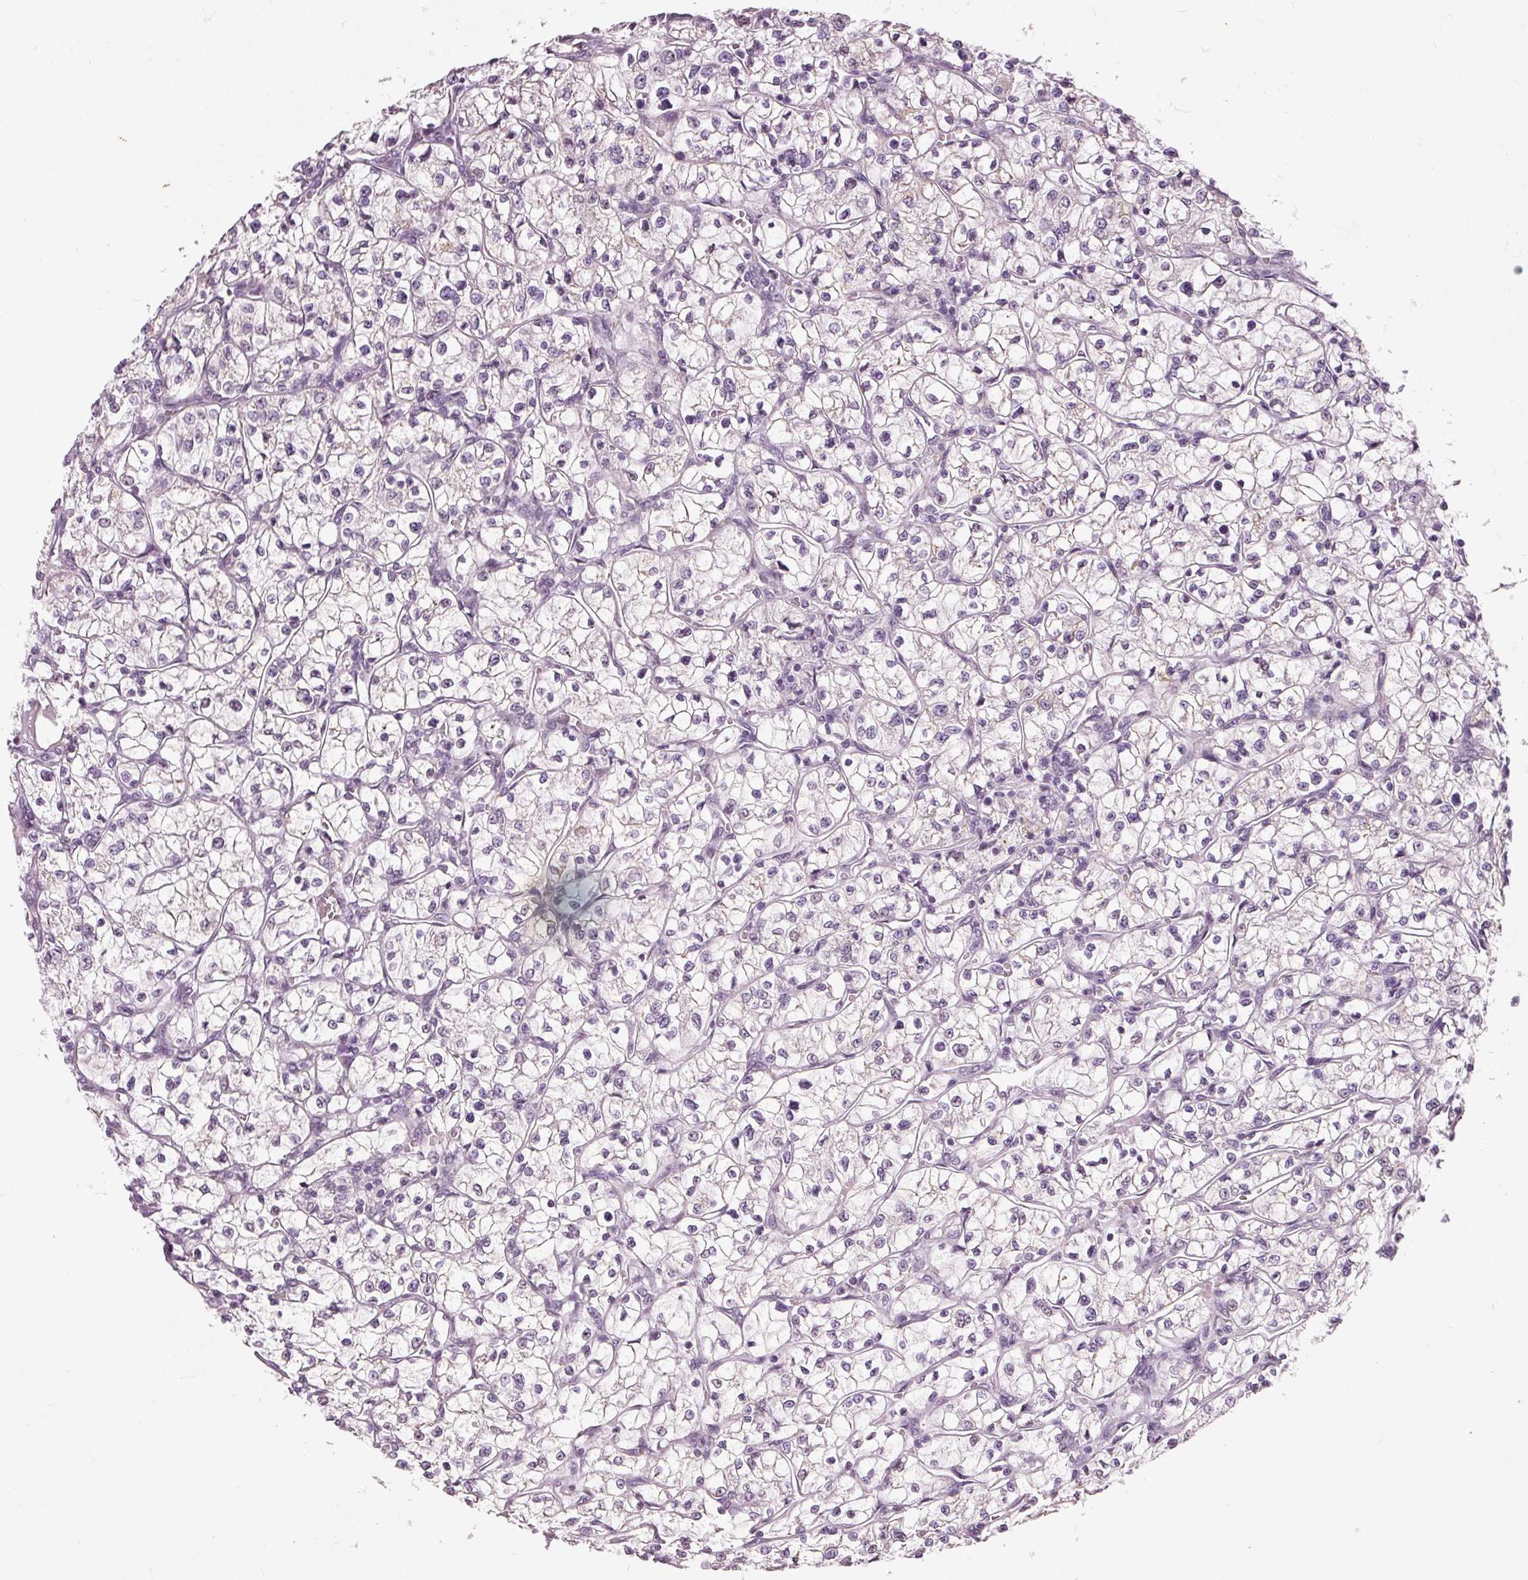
{"staining": {"intensity": "negative", "quantity": "none", "location": "none"}, "tissue": "renal cancer", "cell_type": "Tumor cells", "image_type": "cancer", "snomed": [{"axis": "morphology", "description": "Adenocarcinoma, NOS"}, {"axis": "topography", "description": "Kidney"}], "caption": "IHC photomicrograph of neoplastic tissue: human renal cancer stained with DAB reveals no significant protein staining in tumor cells. Brightfield microscopy of immunohistochemistry (IHC) stained with DAB (3,3'-diaminobenzidine) (brown) and hematoxylin (blue), captured at high magnification.", "gene": "NRDE2", "patient": {"sex": "female", "age": 64}}